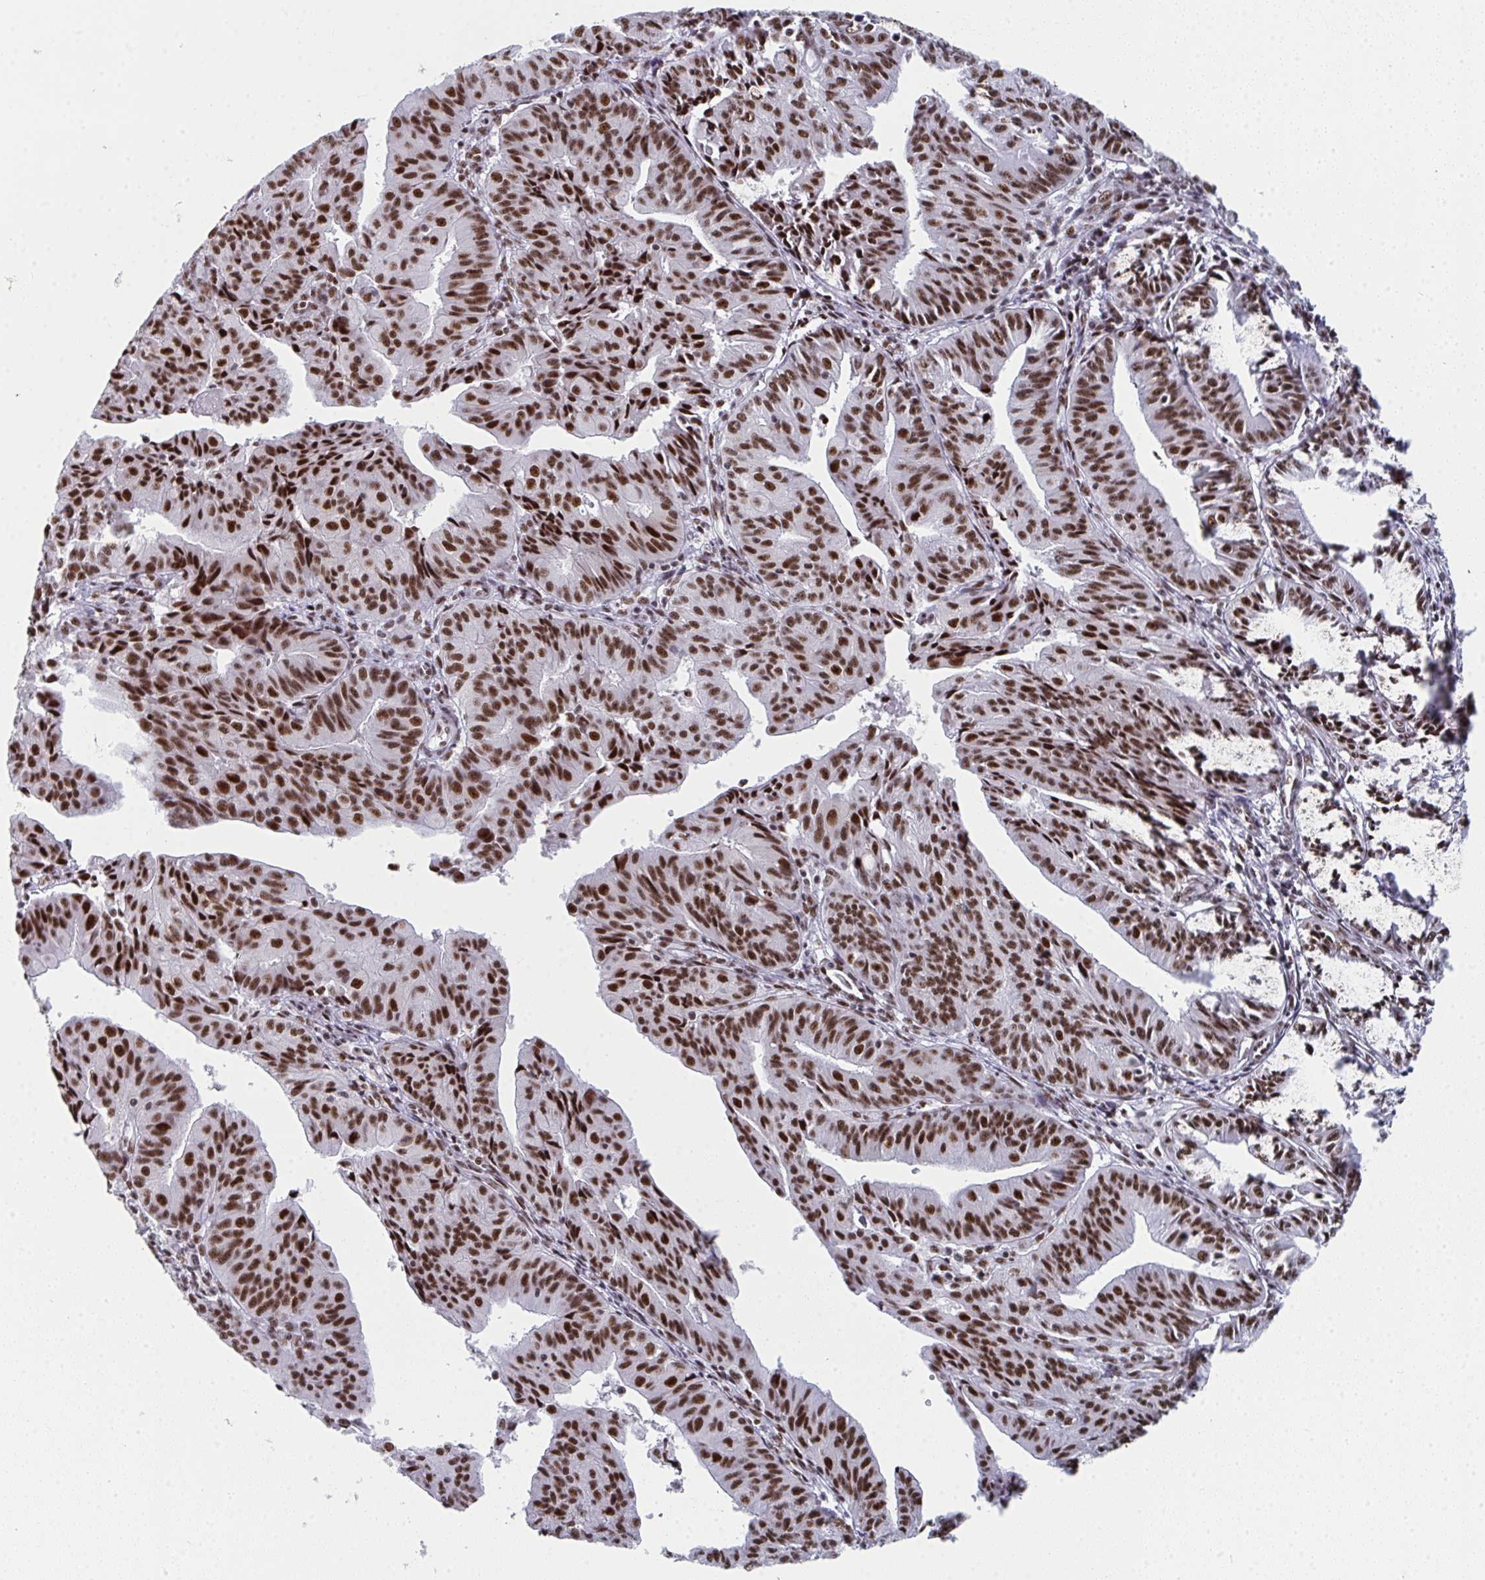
{"staining": {"intensity": "strong", "quantity": ">75%", "location": "nuclear"}, "tissue": "endometrial cancer", "cell_type": "Tumor cells", "image_type": "cancer", "snomed": [{"axis": "morphology", "description": "Adenocarcinoma, NOS"}, {"axis": "topography", "description": "Endometrium"}], "caption": "An IHC image of tumor tissue is shown. Protein staining in brown labels strong nuclear positivity in endometrial cancer (adenocarcinoma) within tumor cells.", "gene": "SNRNP70", "patient": {"sex": "female", "age": 56}}